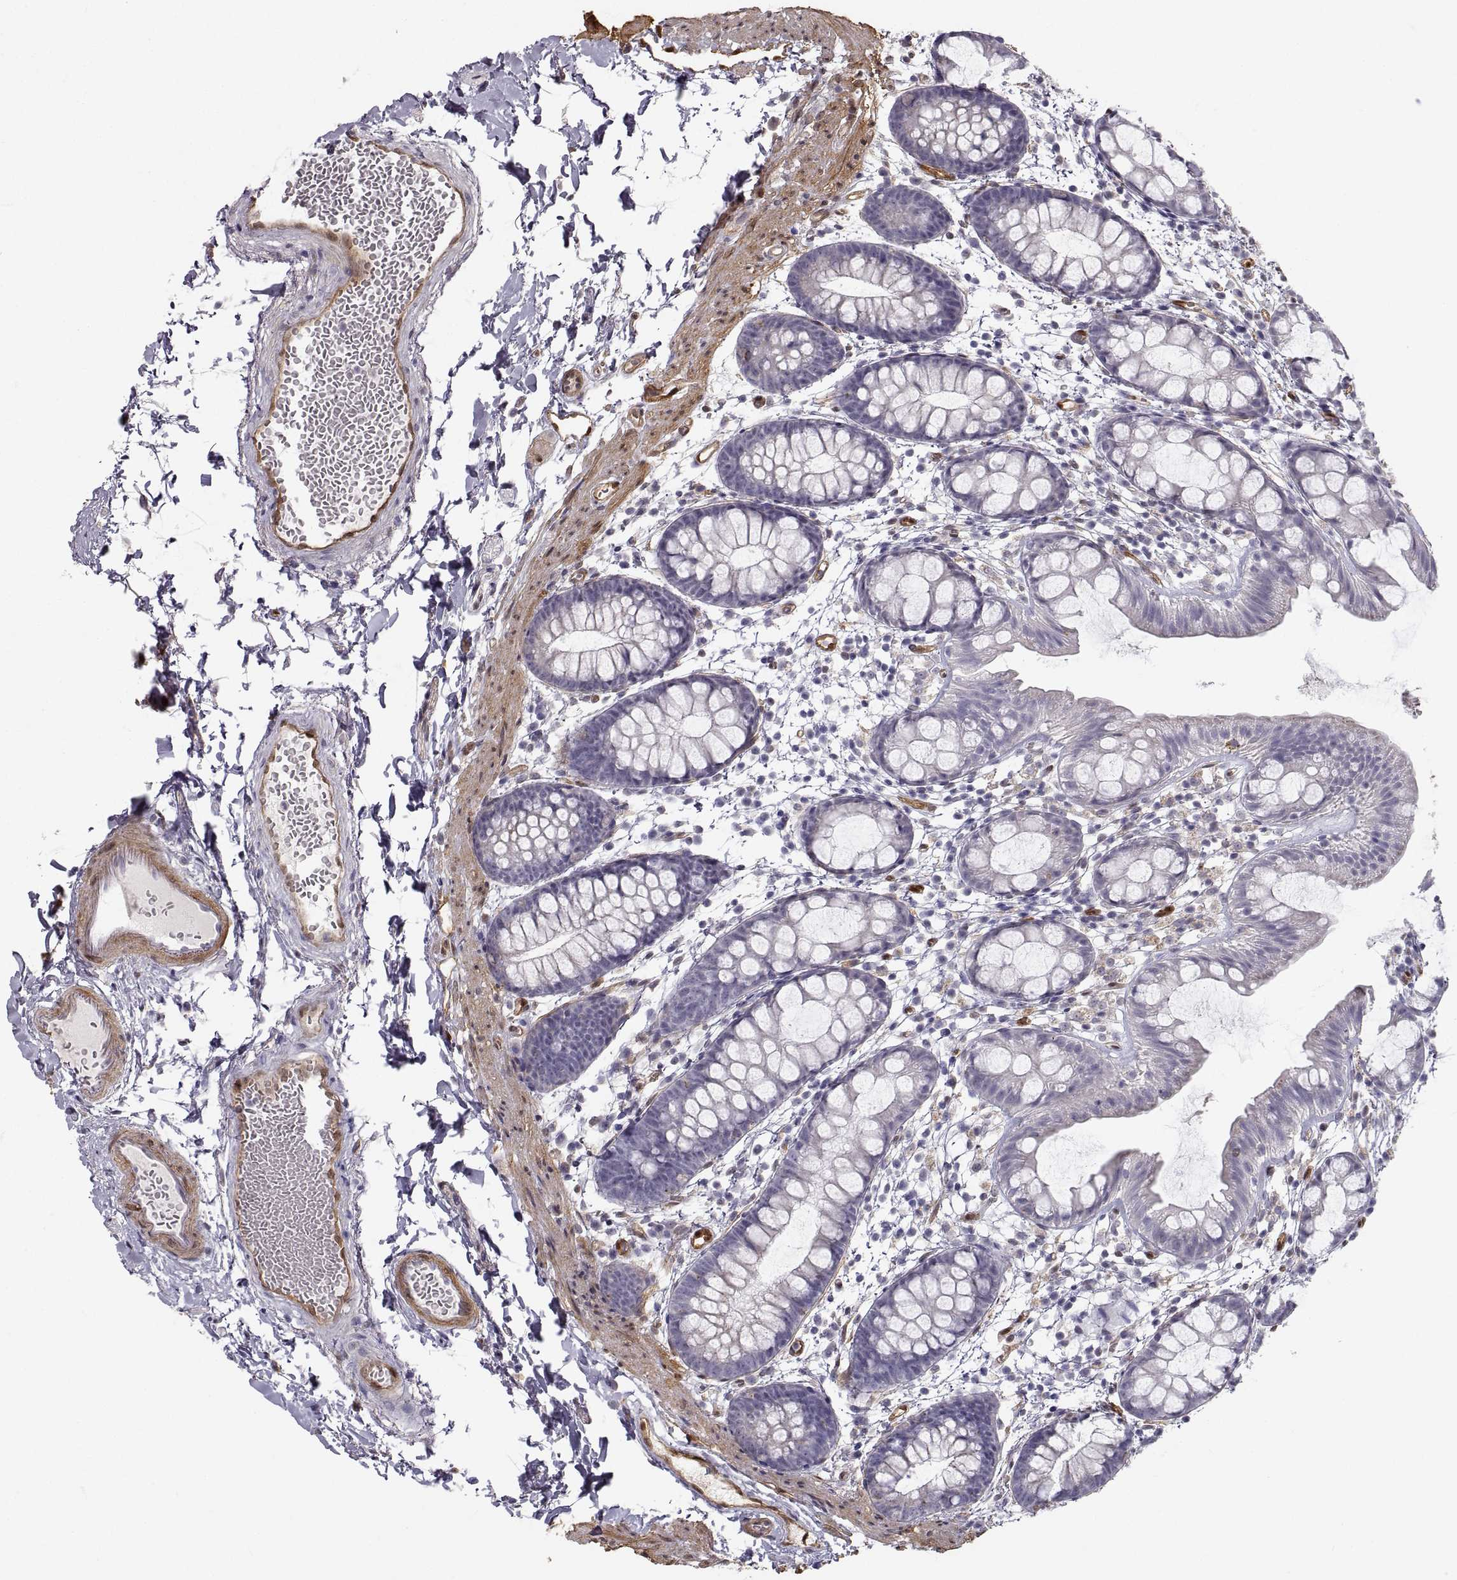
{"staining": {"intensity": "negative", "quantity": "none", "location": "none"}, "tissue": "rectum", "cell_type": "Glandular cells", "image_type": "normal", "snomed": [{"axis": "morphology", "description": "Normal tissue, NOS"}, {"axis": "topography", "description": "Rectum"}], "caption": "Protein analysis of unremarkable rectum exhibits no significant staining in glandular cells.", "gene": "PGM5", "patient": {"sex": "male", "age": 57}}